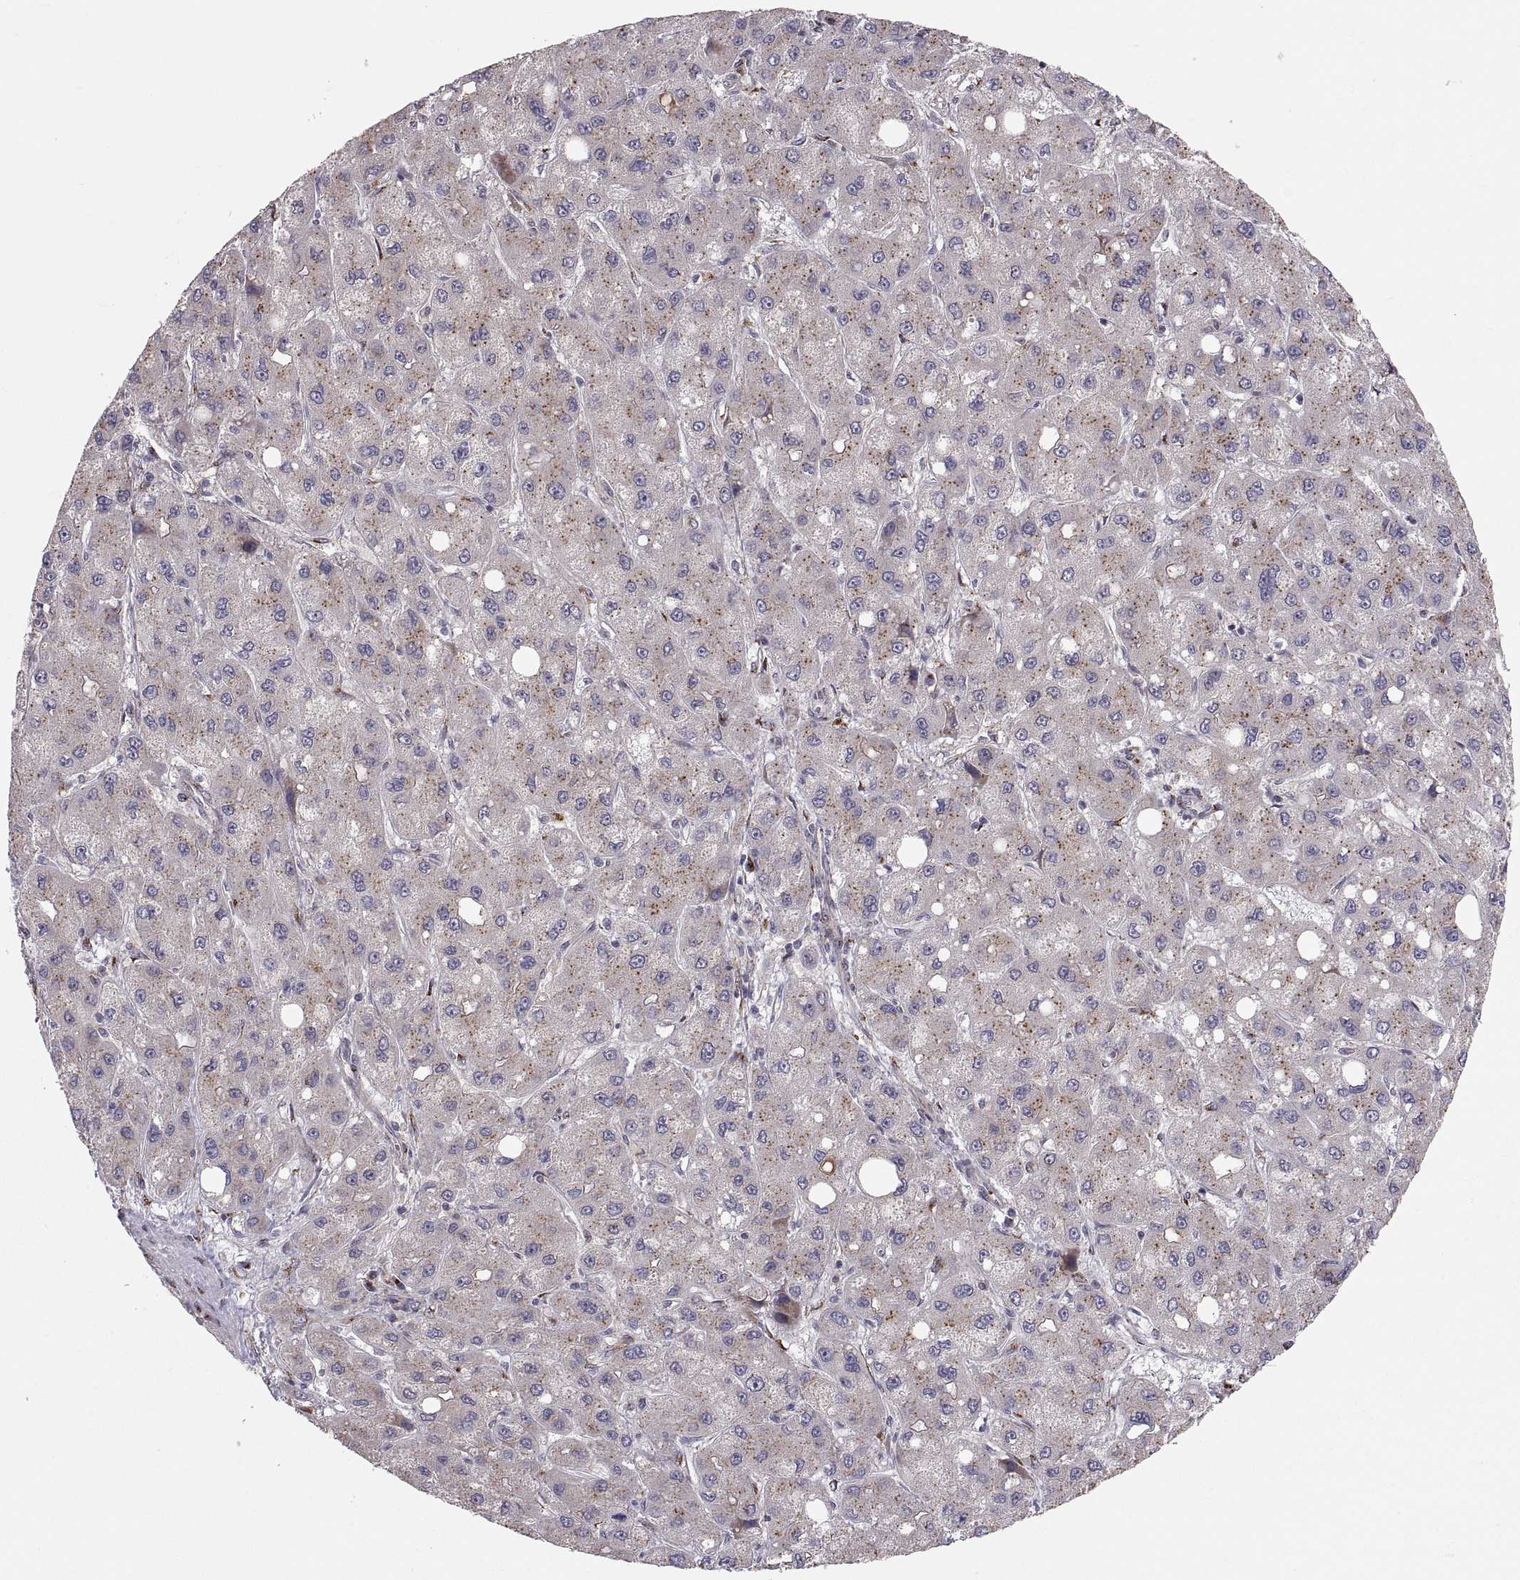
{"staining": {"intensity": "negative", "quantity": "none", "location": "none"}, "tissue": "liver cancer", "cell_type": "Tumor cells", "image_type": "cancer", "snomed": [{"axis": "morphology", "description": "Carcinoma, Hepatocellular, NOS"}, {"axis": "topography", "description": "Liver"}], "caption": "The histopathology image displays no significant expression in tumor cells of liver hepatocellular carcinoma.", "gene": "TESC", "patient": {"sex": "male", "age": 73}}